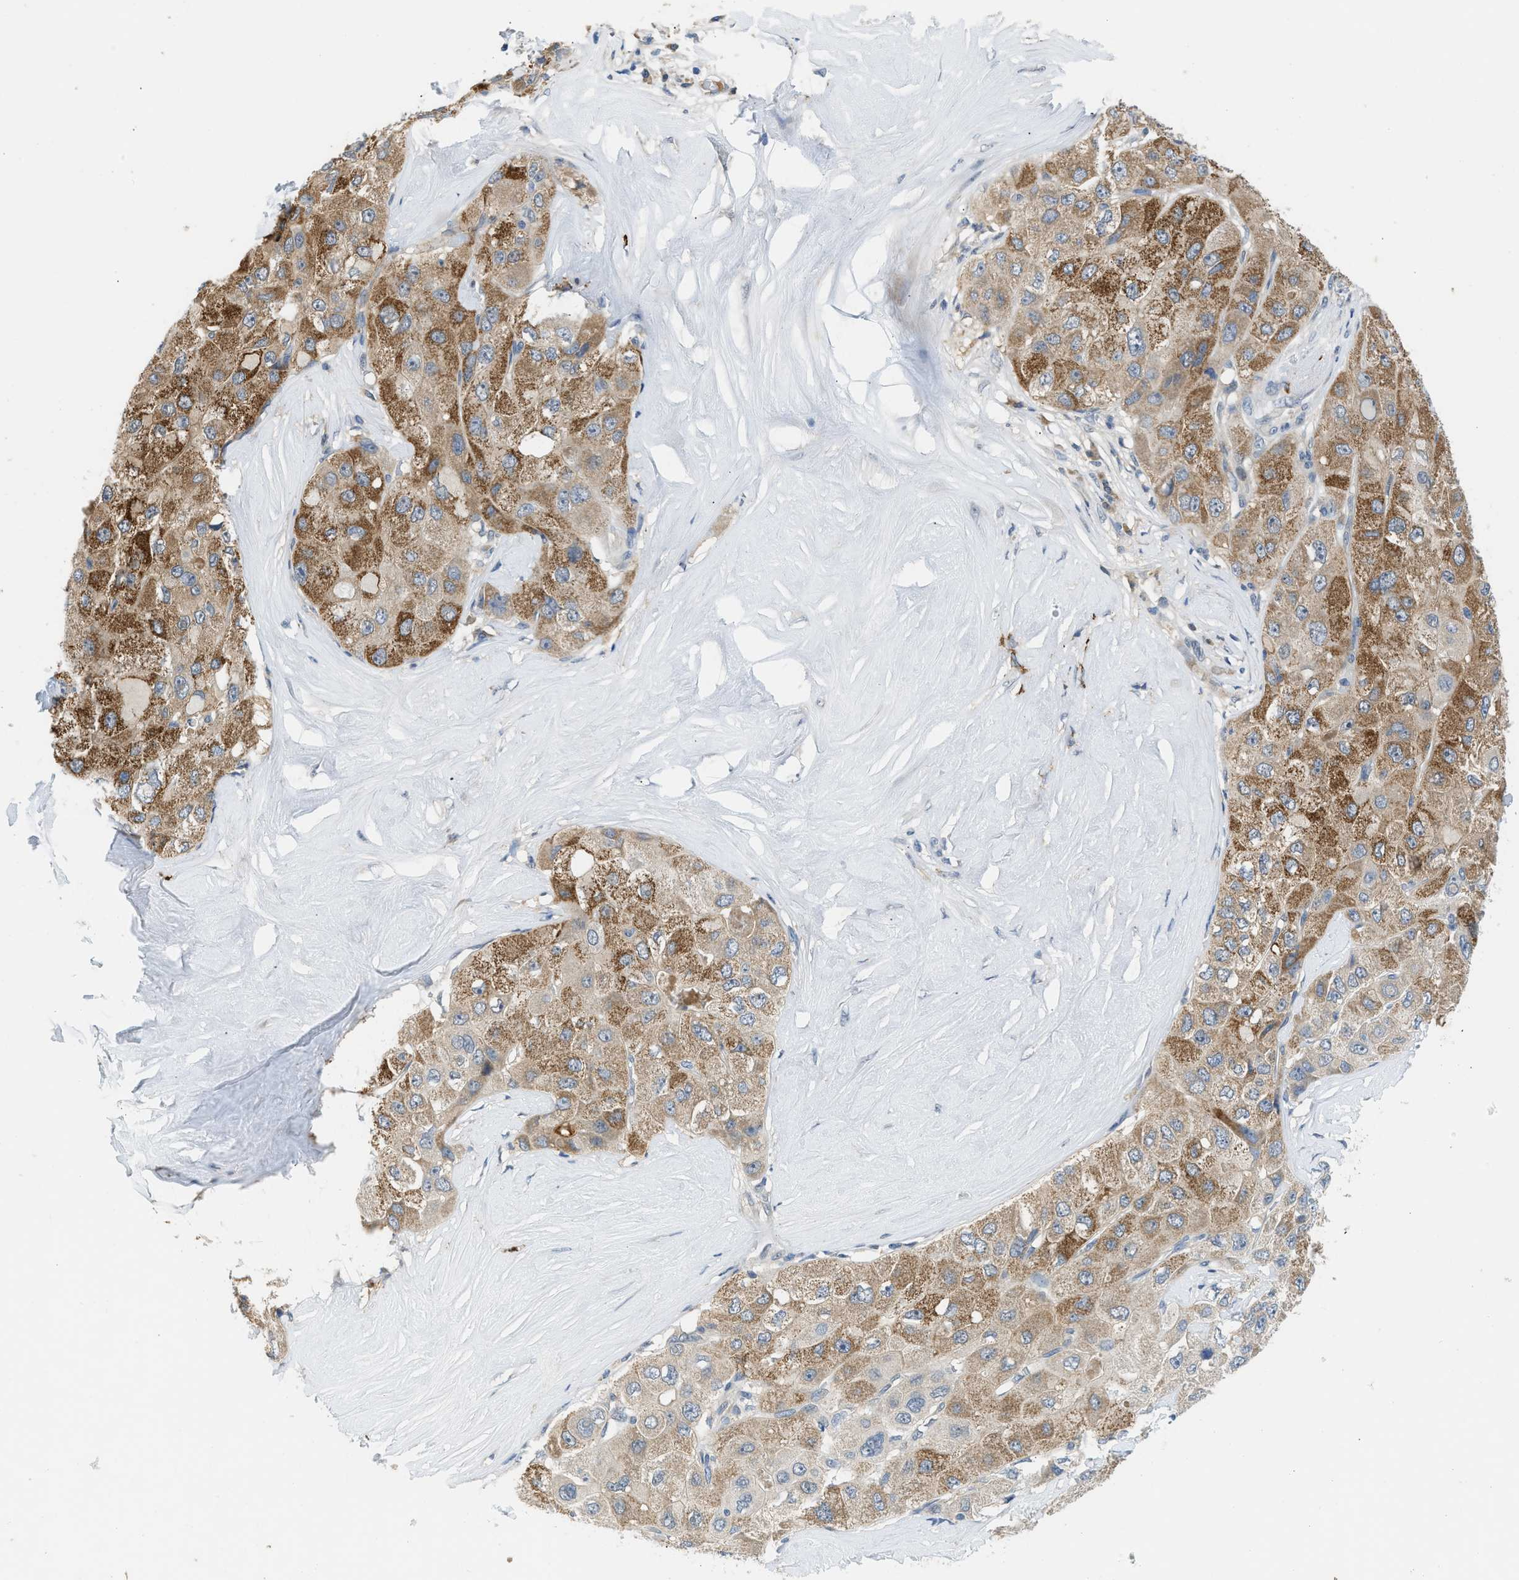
{"staining": {"intensity": "moderate", "quantity": ">75%", "location": "cytoplasmic/membranous"}, "tissue": "liver cancer", "cell_type": "Tumor cells", "image_type": "cancer", "snomed": [{"axis": "morphology", "description": "Carcinoma, Hepatocellular, NOS"}, {"axis": "topography", "description": "Liver"}], "caption": "The immunohistochemical stain labels moderate cytoplasmic/membranous expression in tumor cells of liver cancer (hepatocellular carcinoma) tissue.", "gene": "RHBDF2", "patient": {"sex": "male", "age": 80}}